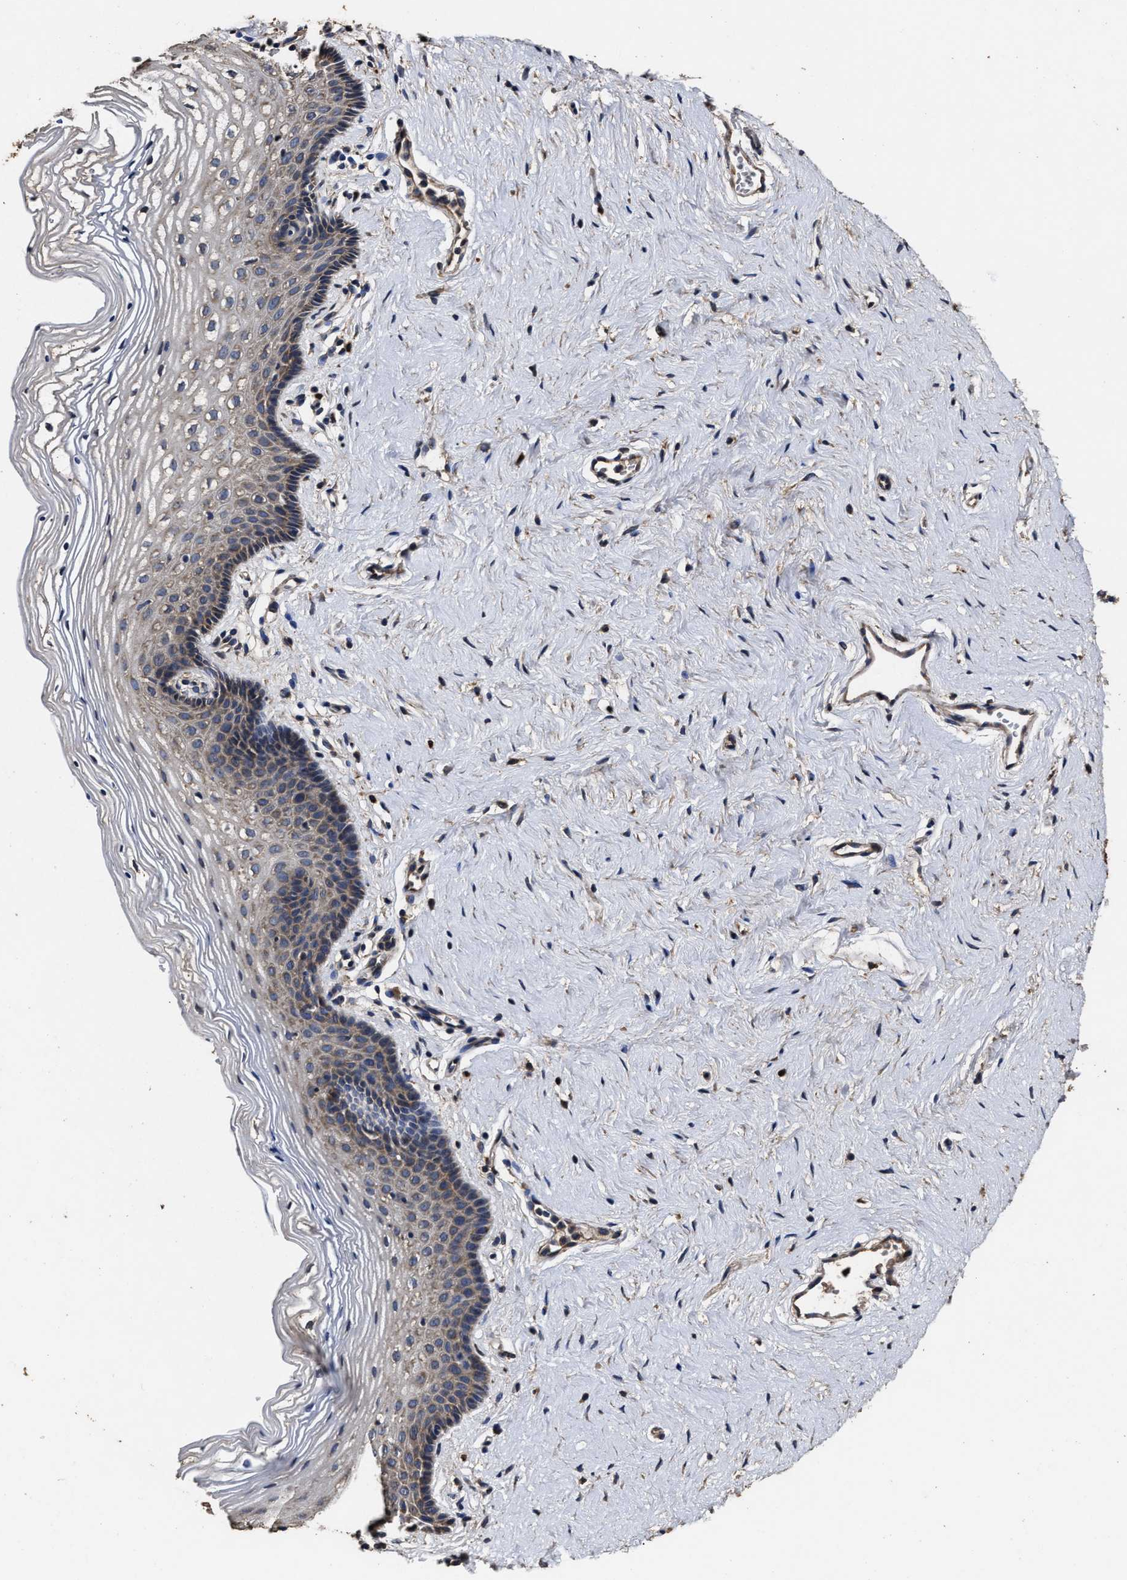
{"staining": {"intensity": "weak", "quantity": ">75%", "location": "cytoplasmic/membranous"}, "tissue": "vagina", "cell_type": "Squamous epithelial cells", "image_type": "normal", "snomed": [{"axis": "morphology", "description": "Normal tissue, NOS"}, {"axis": "topography", "description": "Vagina"}], "caption": "IHC histopathology image of normal vagina stained for a protein (brown), which displays low levels of weak cytoplasmic/membranous positivity in approximately >75% of squamous epithelial cells.", "gene": "PPM1K", "patient": {"sex": "female", "age": 32}}